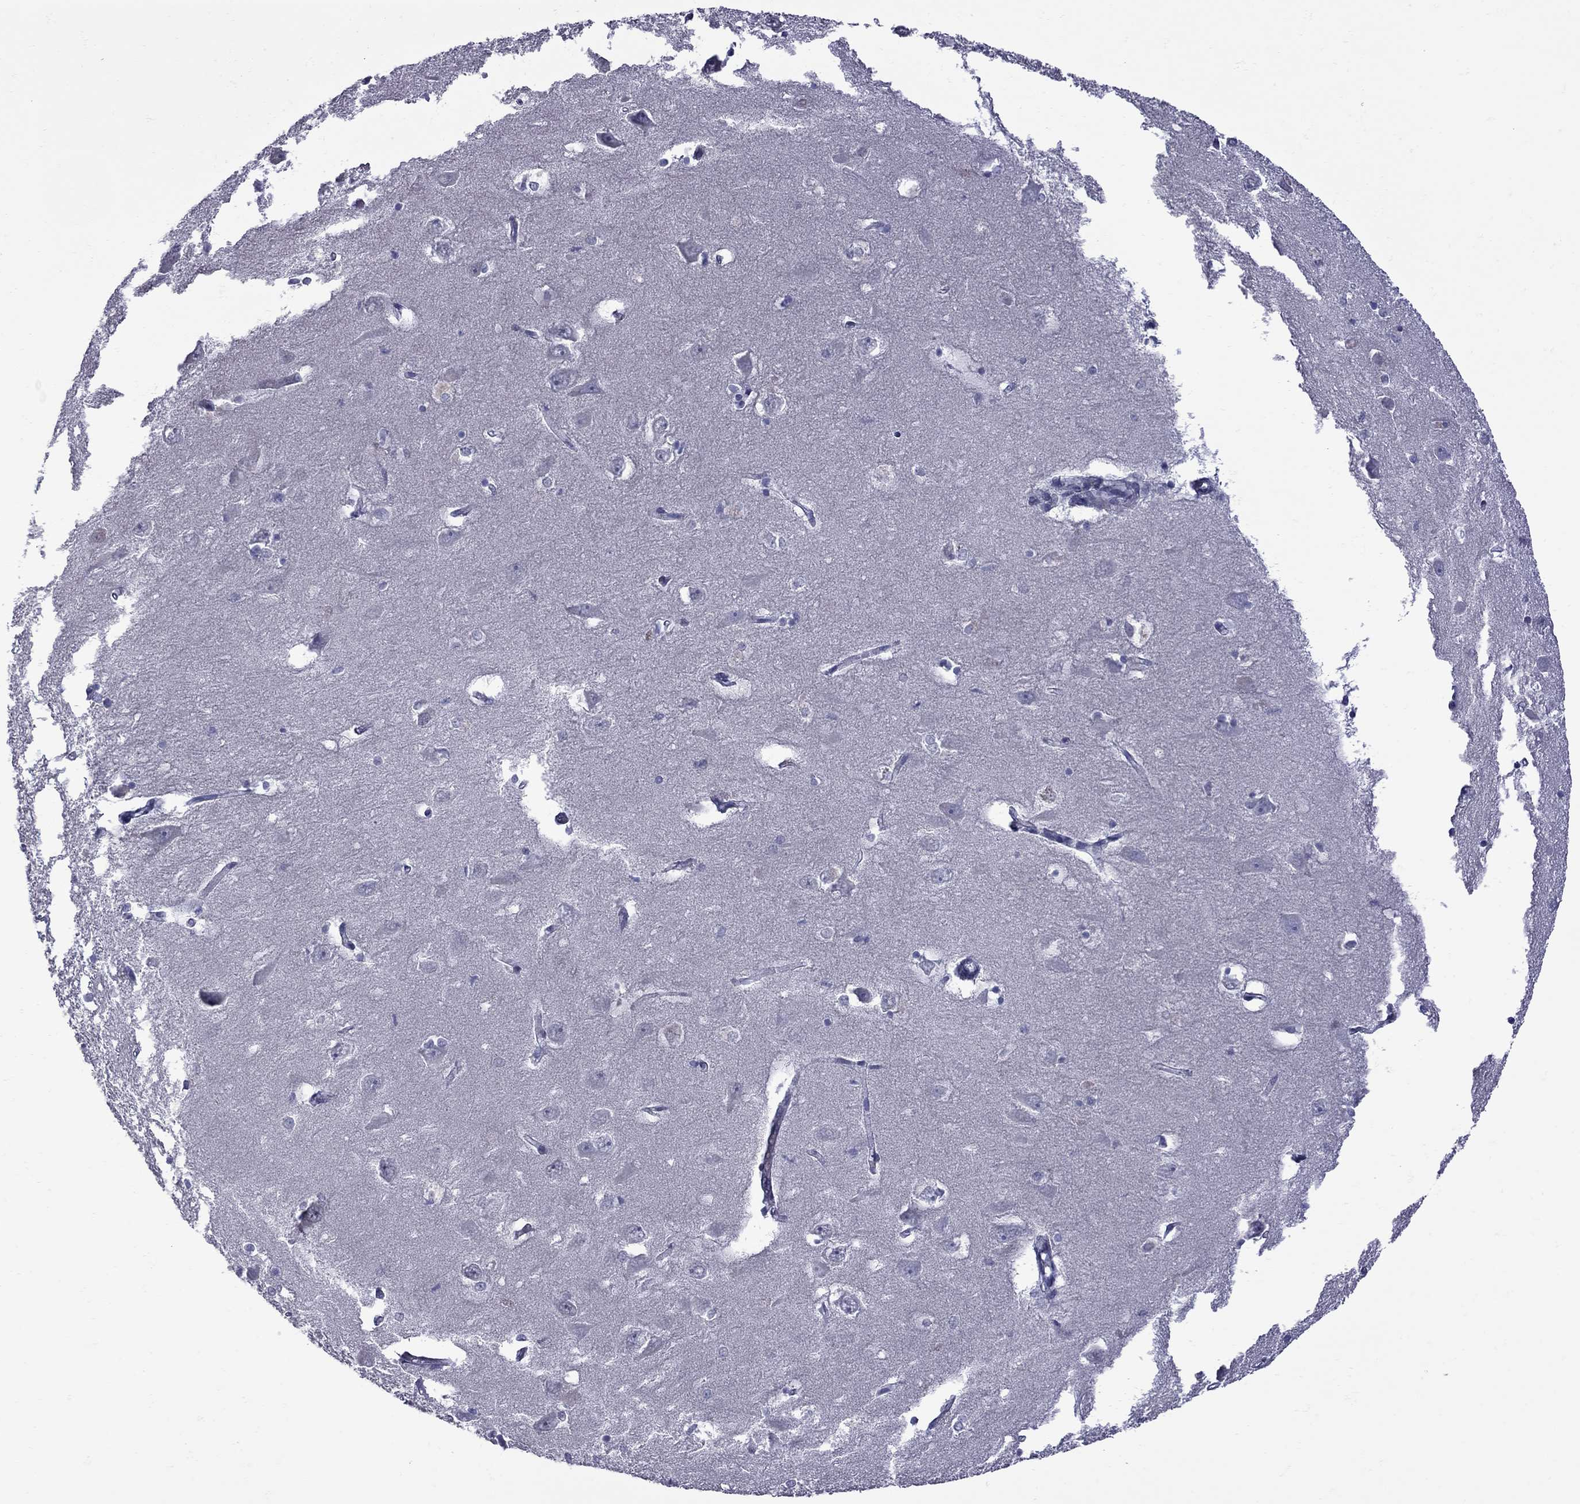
{"staining": {"intensity": "negative", "quantity": "none", "location": "none"}, "tissue": "hippocampus", "cell_type": "Glial cells", "image_type": "normal", "snomed": [{"axis": "morphology", "description": "Normal tissue, NOS"}, {"axis": "topography", "description": "Lateral ventricle wall"}, {"axis": "topography", "description": "Hippocampus"}], "caption": "IHC of unremarkable human hippocampus exhibits no expression in glial cells.", "gene": "CLTCL1", "patient": {"sex": "female", "age": 63}}